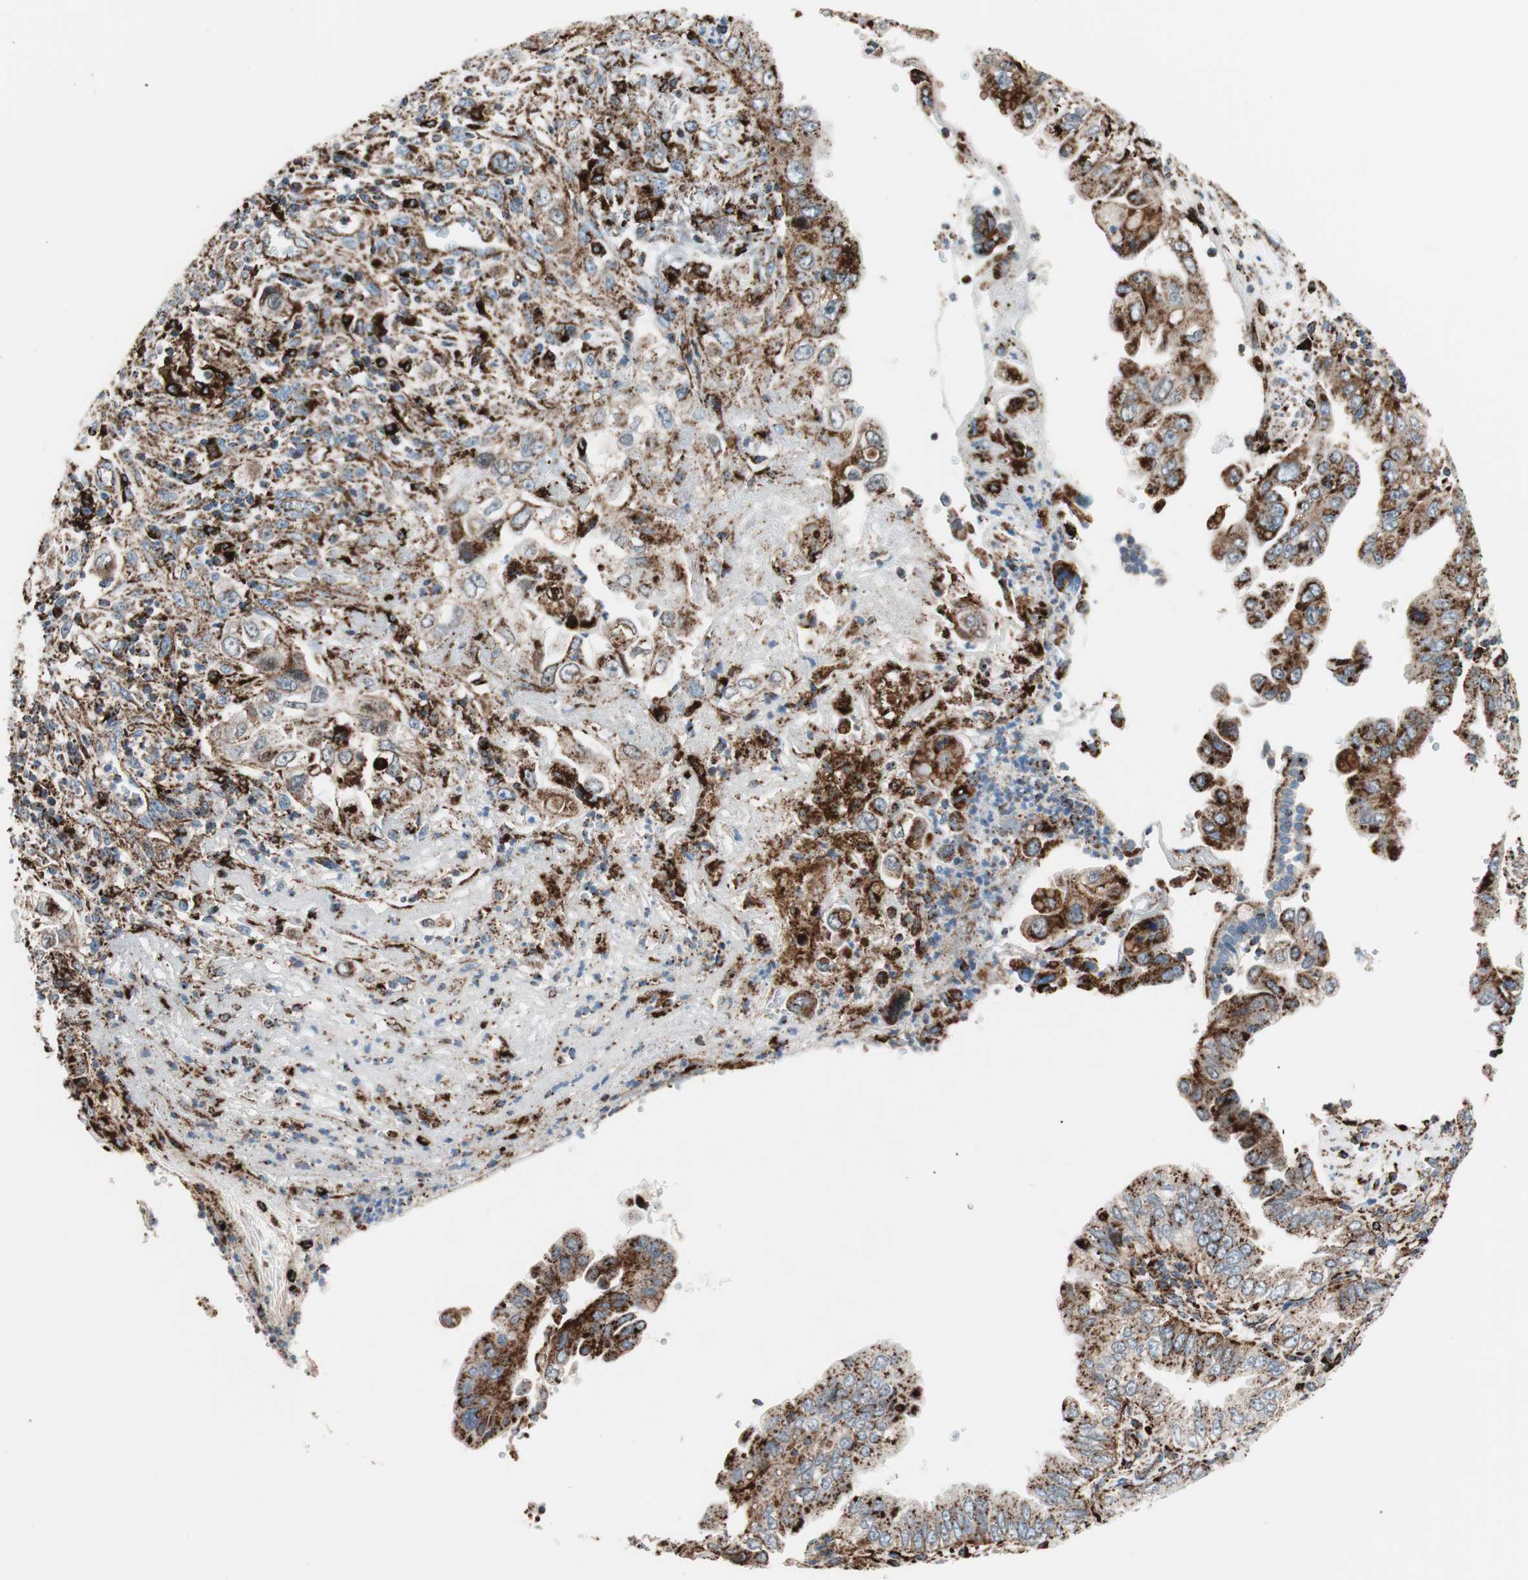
{"staining": {"intensity": "strong", "quantity": ">75%", "location": "cytoplasmic/membranous"}, "tissue": "pancreatic cancer", "cell_type": "Tumor cells", "image_type": "cancer", "snomed": [{"axis": "morphology", "description": "Normal tissue, NOS"}, {"axis": "topography", "description": "Lymph node"}], "caption": "Immunohistochemical staining of pancreatic cancer demonstrates high levels of strong cytoplasmic/membranous protein staining in approximately >75% of tumor cells.", "gene": "LAMP1", "patient": {"sex": "male", "age": 50}}